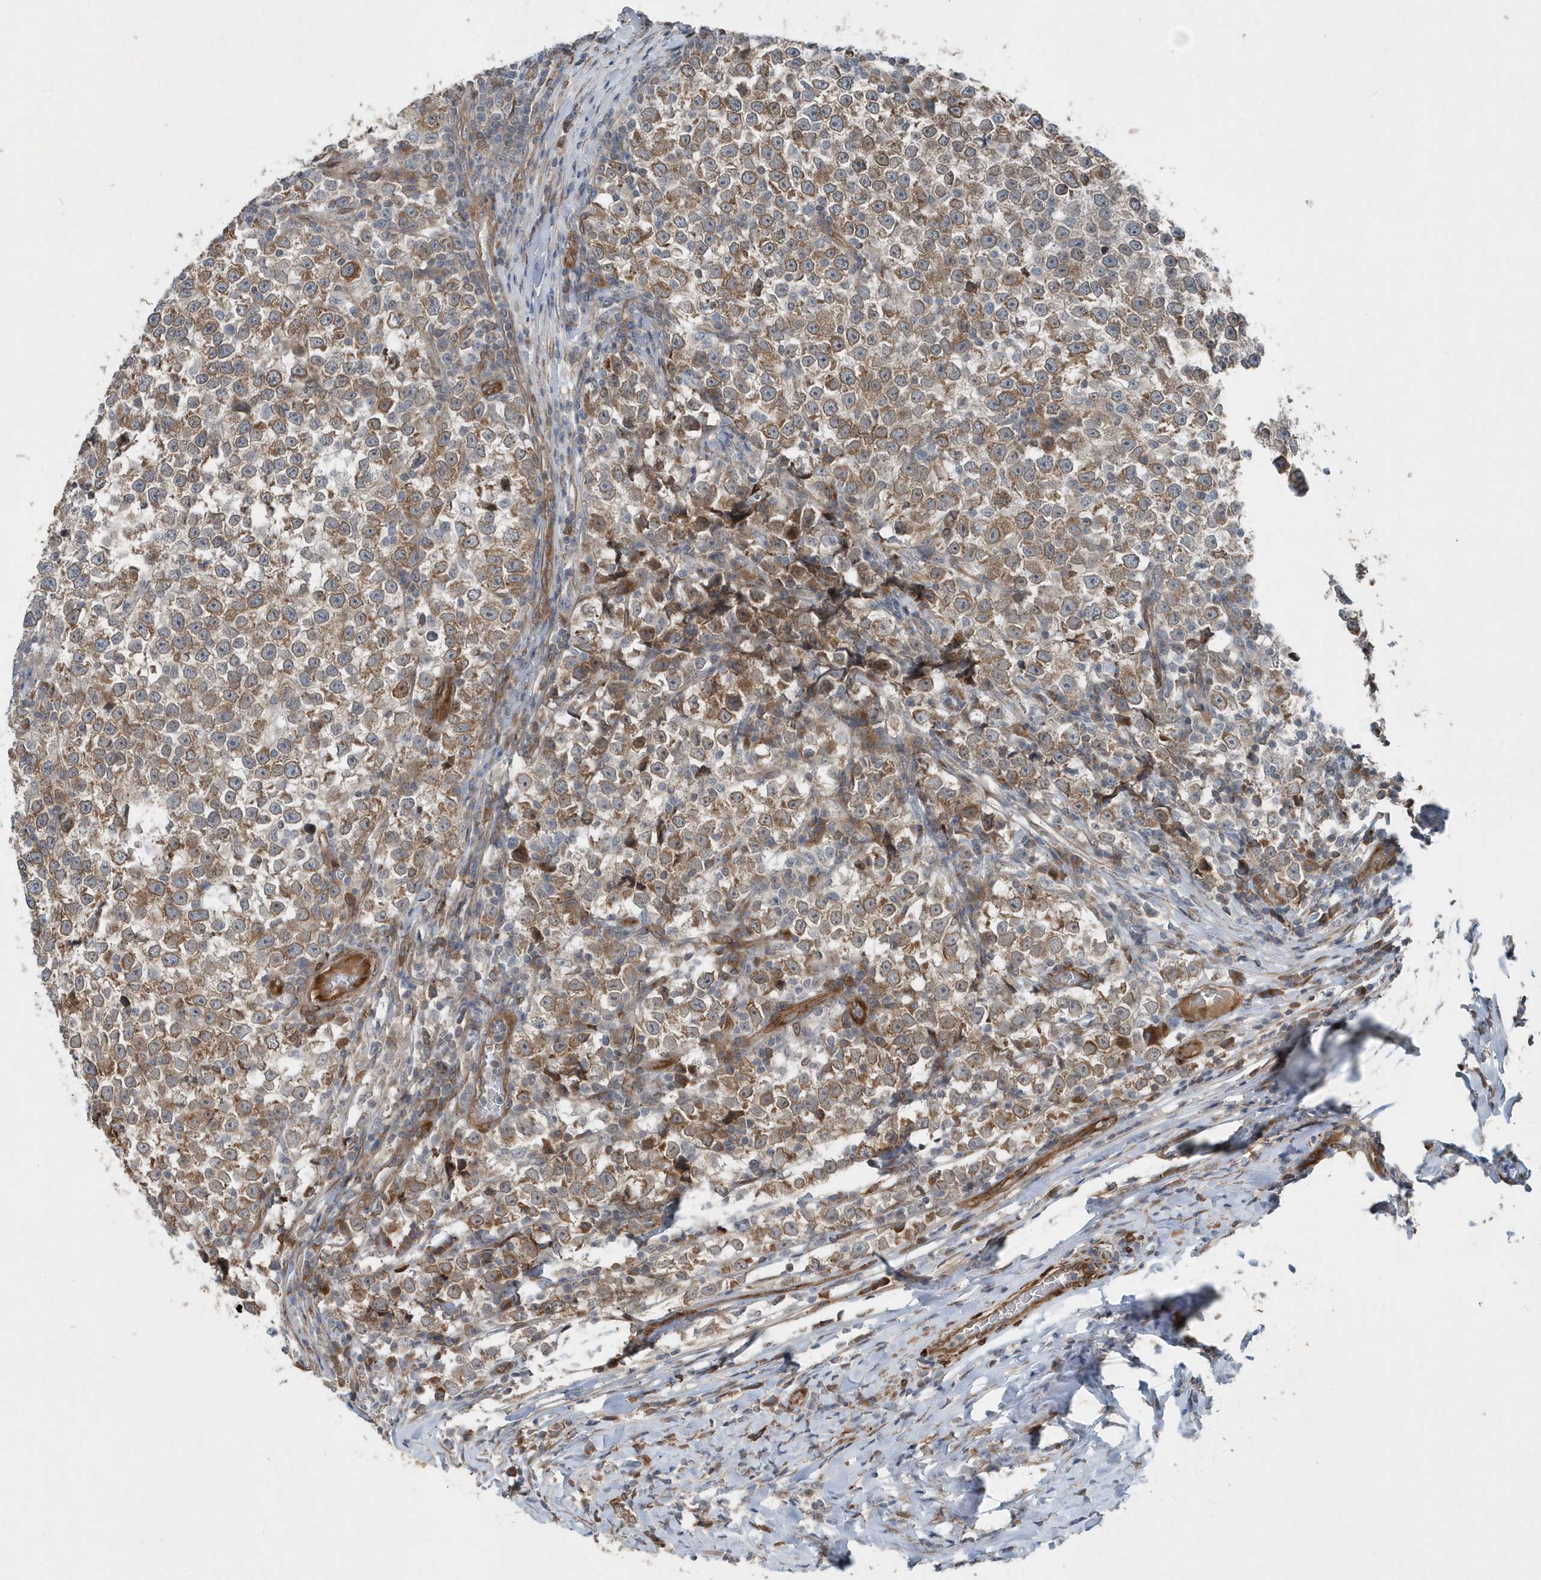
{"staining": {"intensity": "moderate", "quantity": ">75%", "location": "cytoplasmic/membranous"}, "tissue": "testis cancer", "cell_type": "Tumor cells", "image_type": "cancer", "snomed": [{"axis": "morphology", "description": "Normal tissue, NOS"}, {"axis": "morphology", "description": "Seminoma, NOS"}, {"axis": "topography", "description": "Testis"}], "caption": "This micrograph displays testis cancer (seminoma) stained with immunohistochemistry to label a protein in brown. The cytoplasmic/membranous of tumor cells show moderate positivity for the protein. Nuclei are counter-stained blue.", "gene": "MCC", "patient": {"sex": "male", "age": 43}}